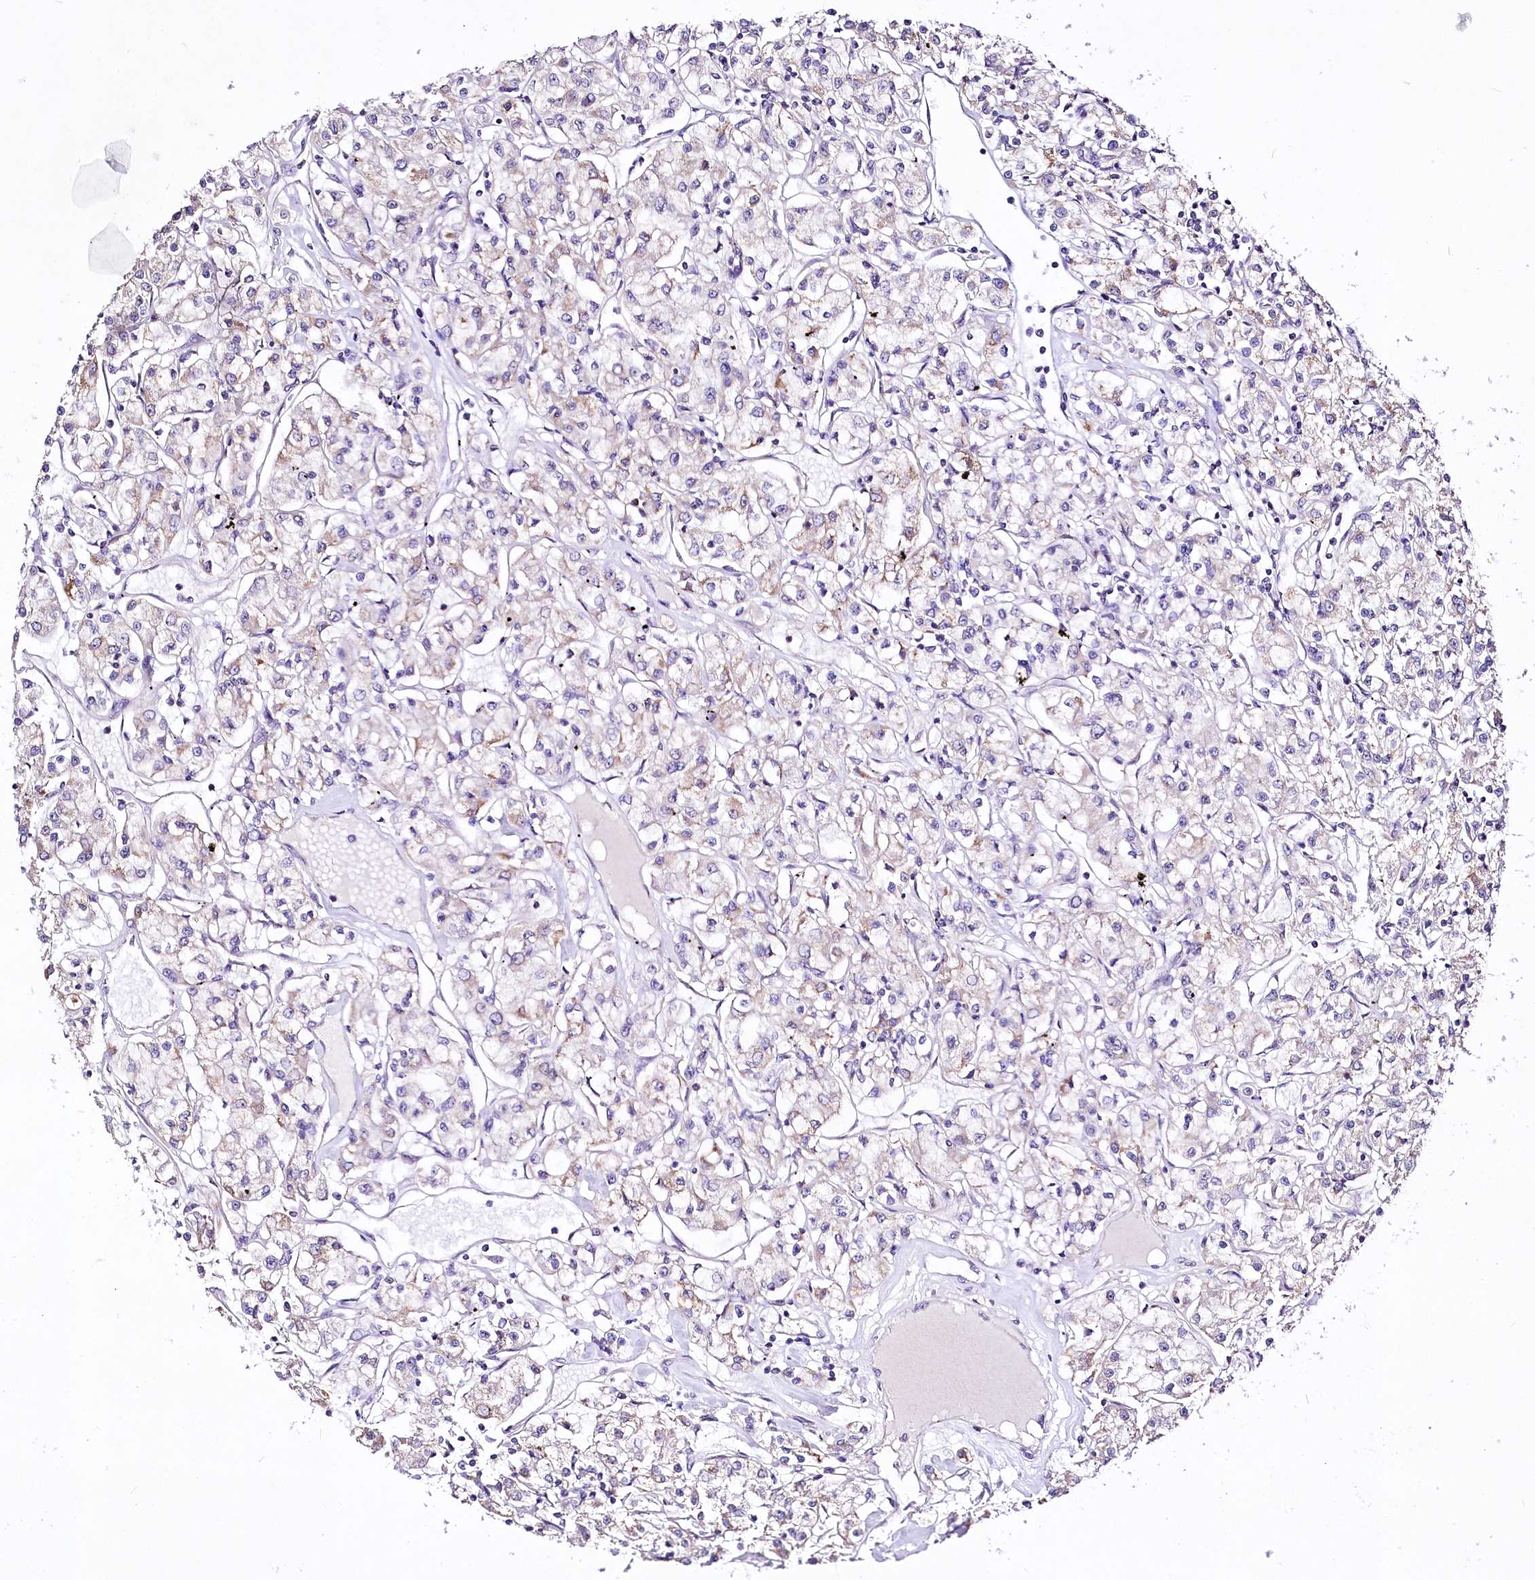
{"staining": {"intensity": "weak", "quantity": "<25%", "location": "cytoplasmic/membranous"}, "tissue": "renal cancer", "cell_type": "Tumor cells", "image_type": "cancer", "snomed": [{"axis": "morphology", "description": "Adenocarcinoma, NOS"}, {"axis": "topography", "description": "Kidney"}], "caption": "The image reveals no staining of tumor cells in adenocarcinoma (renal).", "gene": "ATE1", "patient": {"sex": "female", "age": 59}}